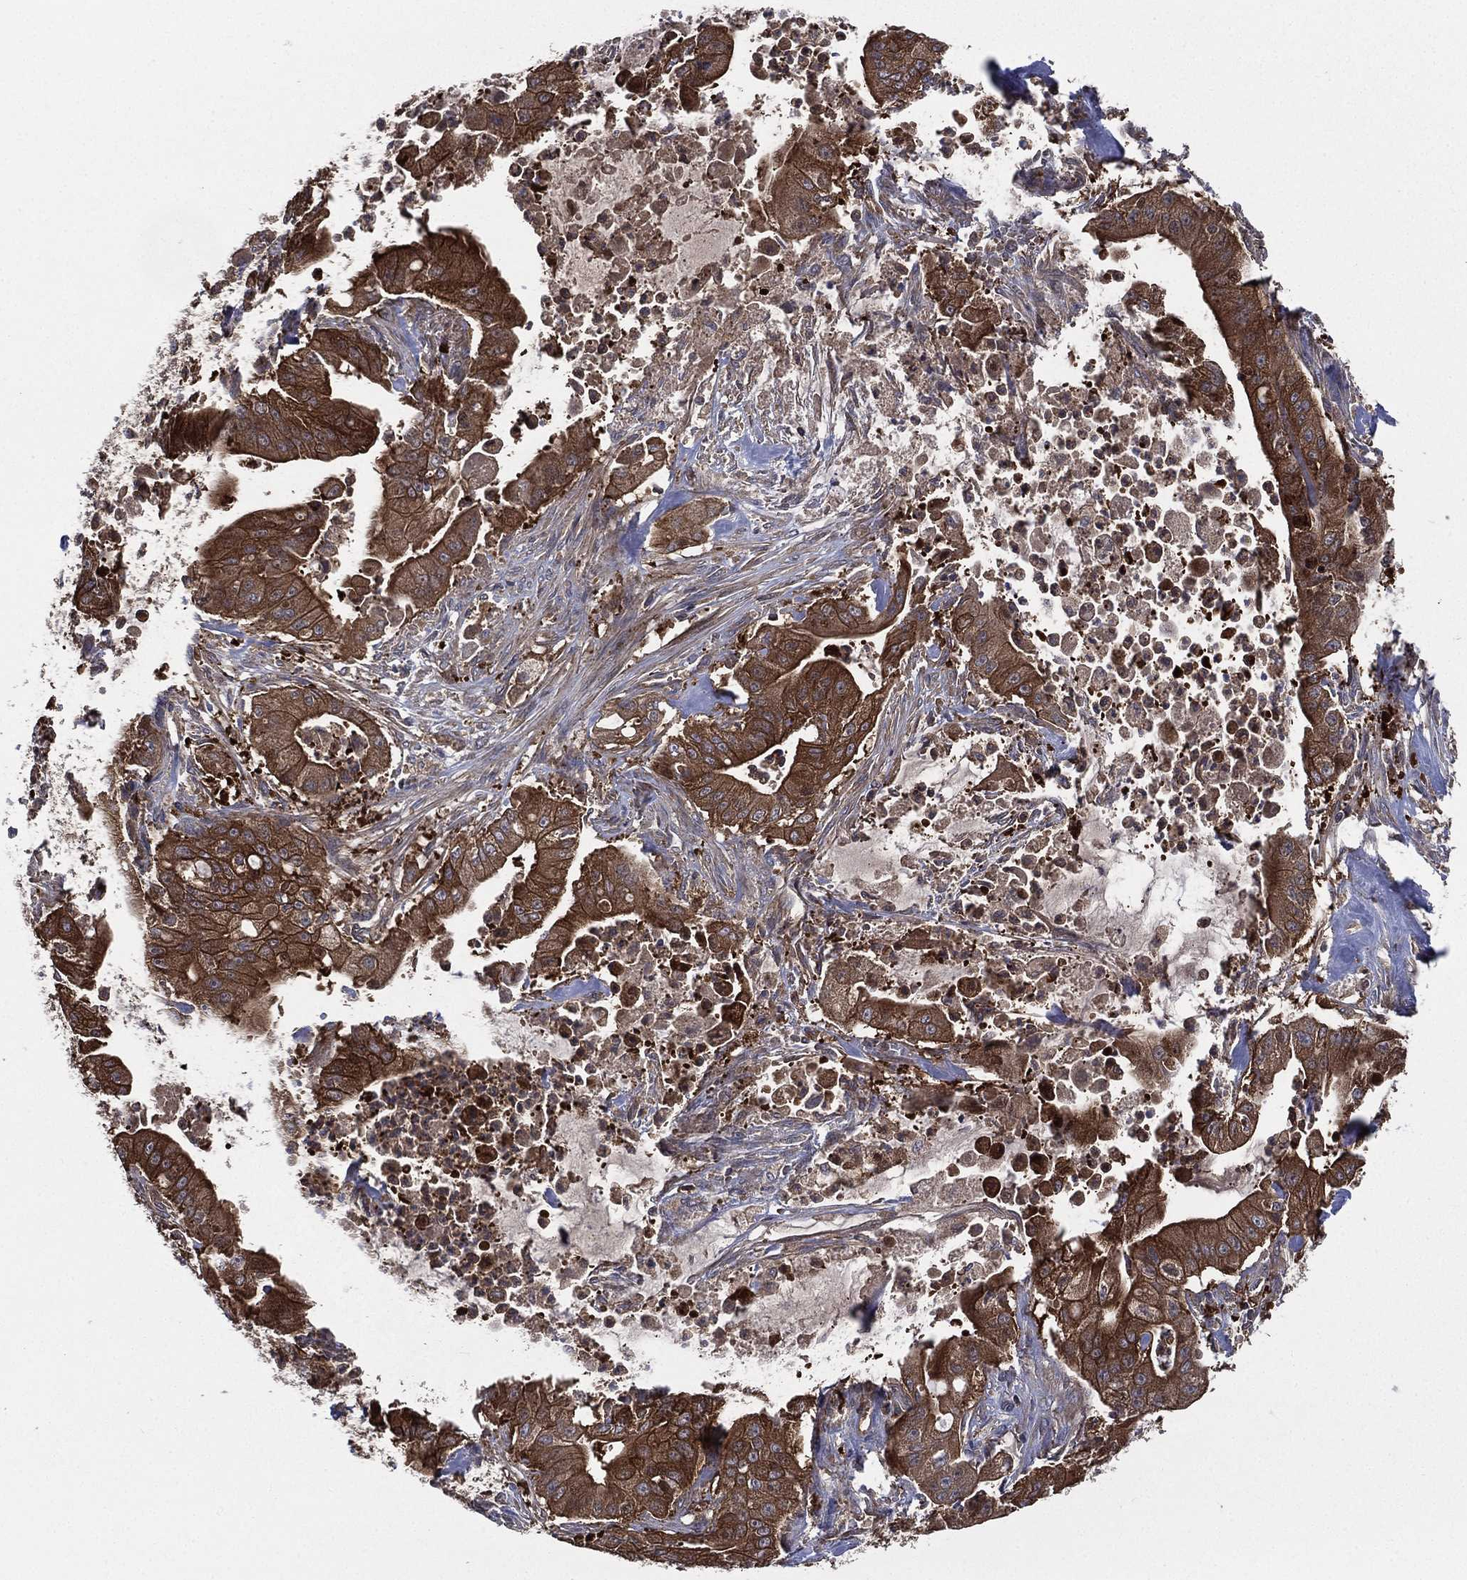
{"staining": {"intensity": "strong", "quantity": ">75%", "location": "cytoplasmic/membranous"}, "tissue": "pancreatic cancer", "cell_type": "Tumor cells", "image_type": "cancer", "snomed": [{"axis": "morphology", "description": "Normal tissue, NOS"}, {"axis": "morphology", "description": "Inflammation, NOS"}, {"axis": "morphology", "description": "Adenocarcinoma, NOS"}, {"axis": "topography", "description": "Pancreas"}], "caption": "A histopathology image showing strong cytoplasmic/membranous staining in approximately >75% of tumor cells in pancreatic cancer, as visualized by brown immunohistochemical staining.", "gene": "SMPD3", "patient": {"sex": "male", "age": 57}}